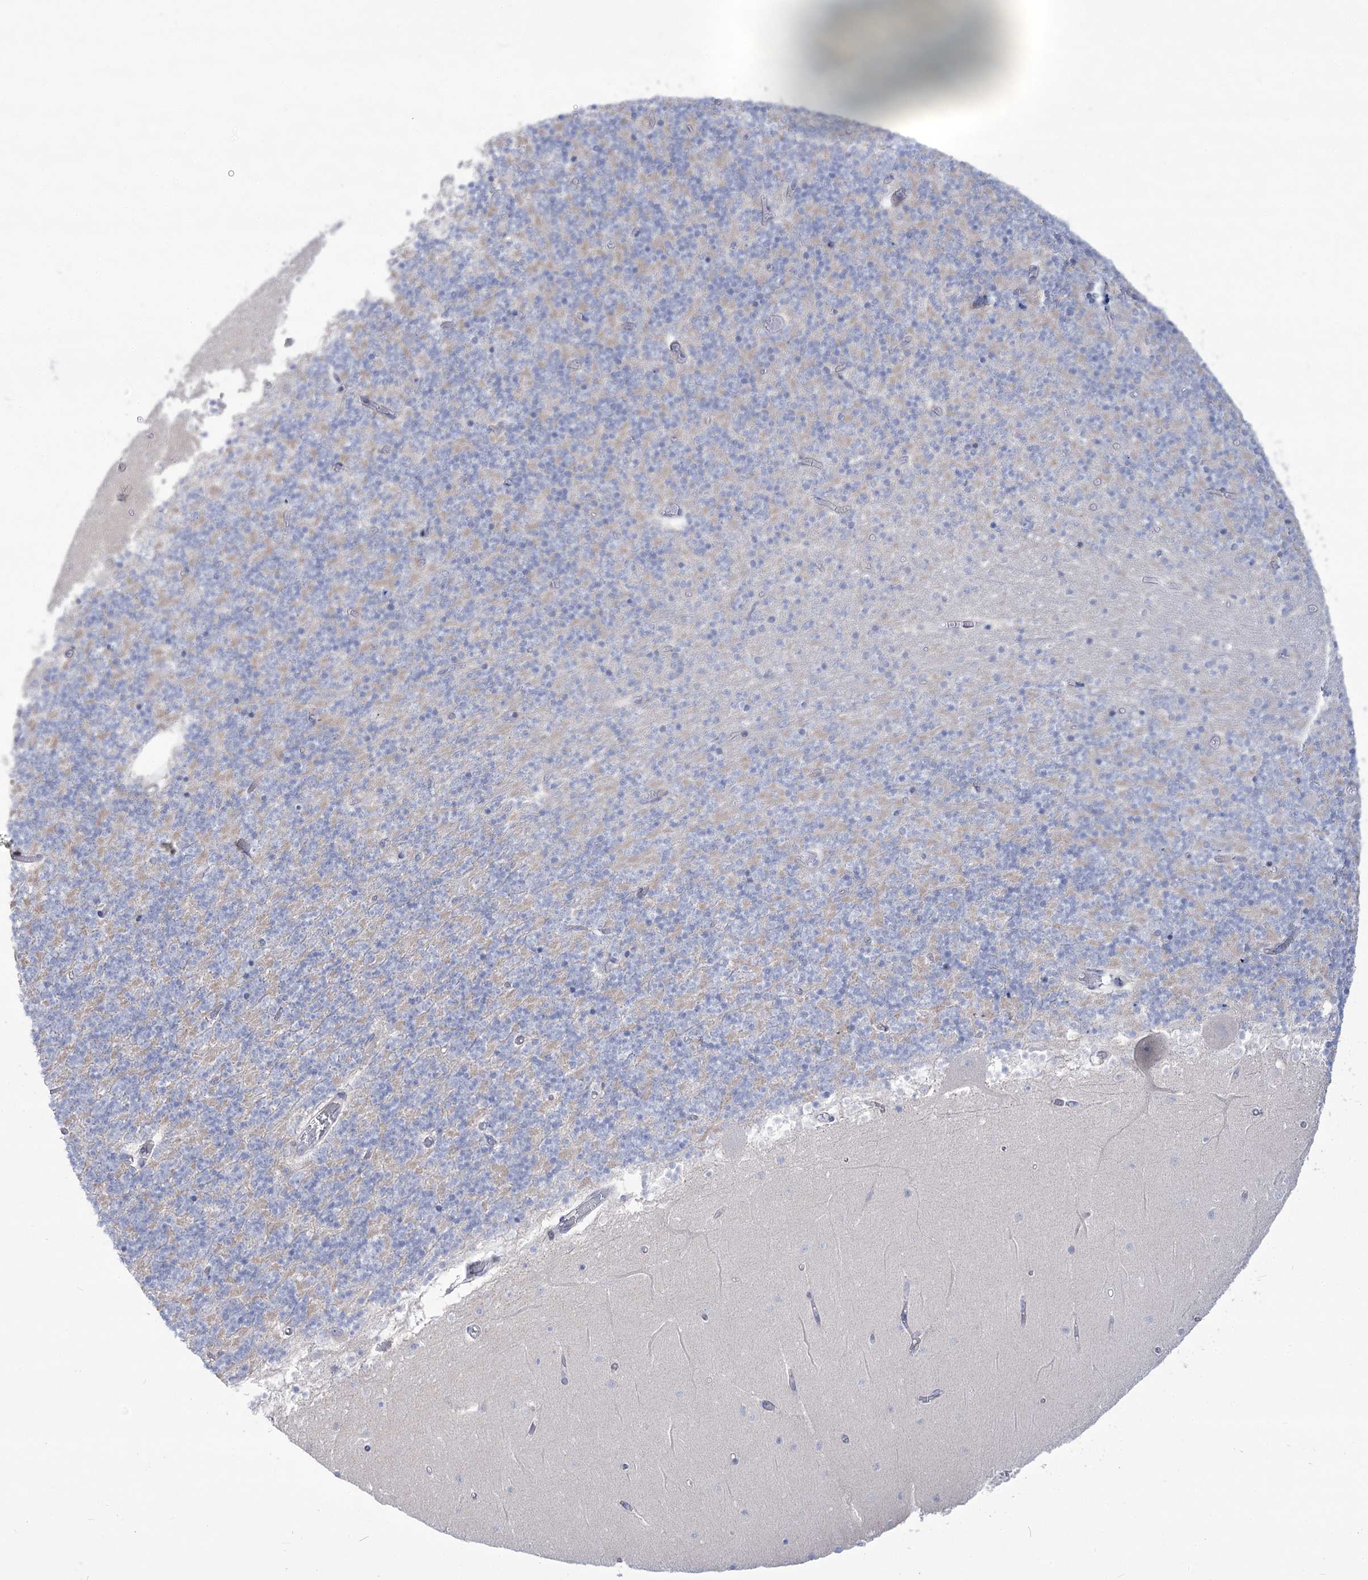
{"staining": {"intensity": "negative", "quantity": "none", "location": "none"}, "tissue": "cerebellum", "cell_type": "Cells in granular layer", "image_type": "normal", "snomed": [{"axis": "morphology", "description": "Normal tissue, NOS"}, {"axis": "topography", "description": "Cerebellum"}], "caption": "This is an IHC micrograph of benign human cerebellum. There is no expression in cells in granular layer.", "gene": "SUOX", "patient": {"sex": "female", "age": 28}}